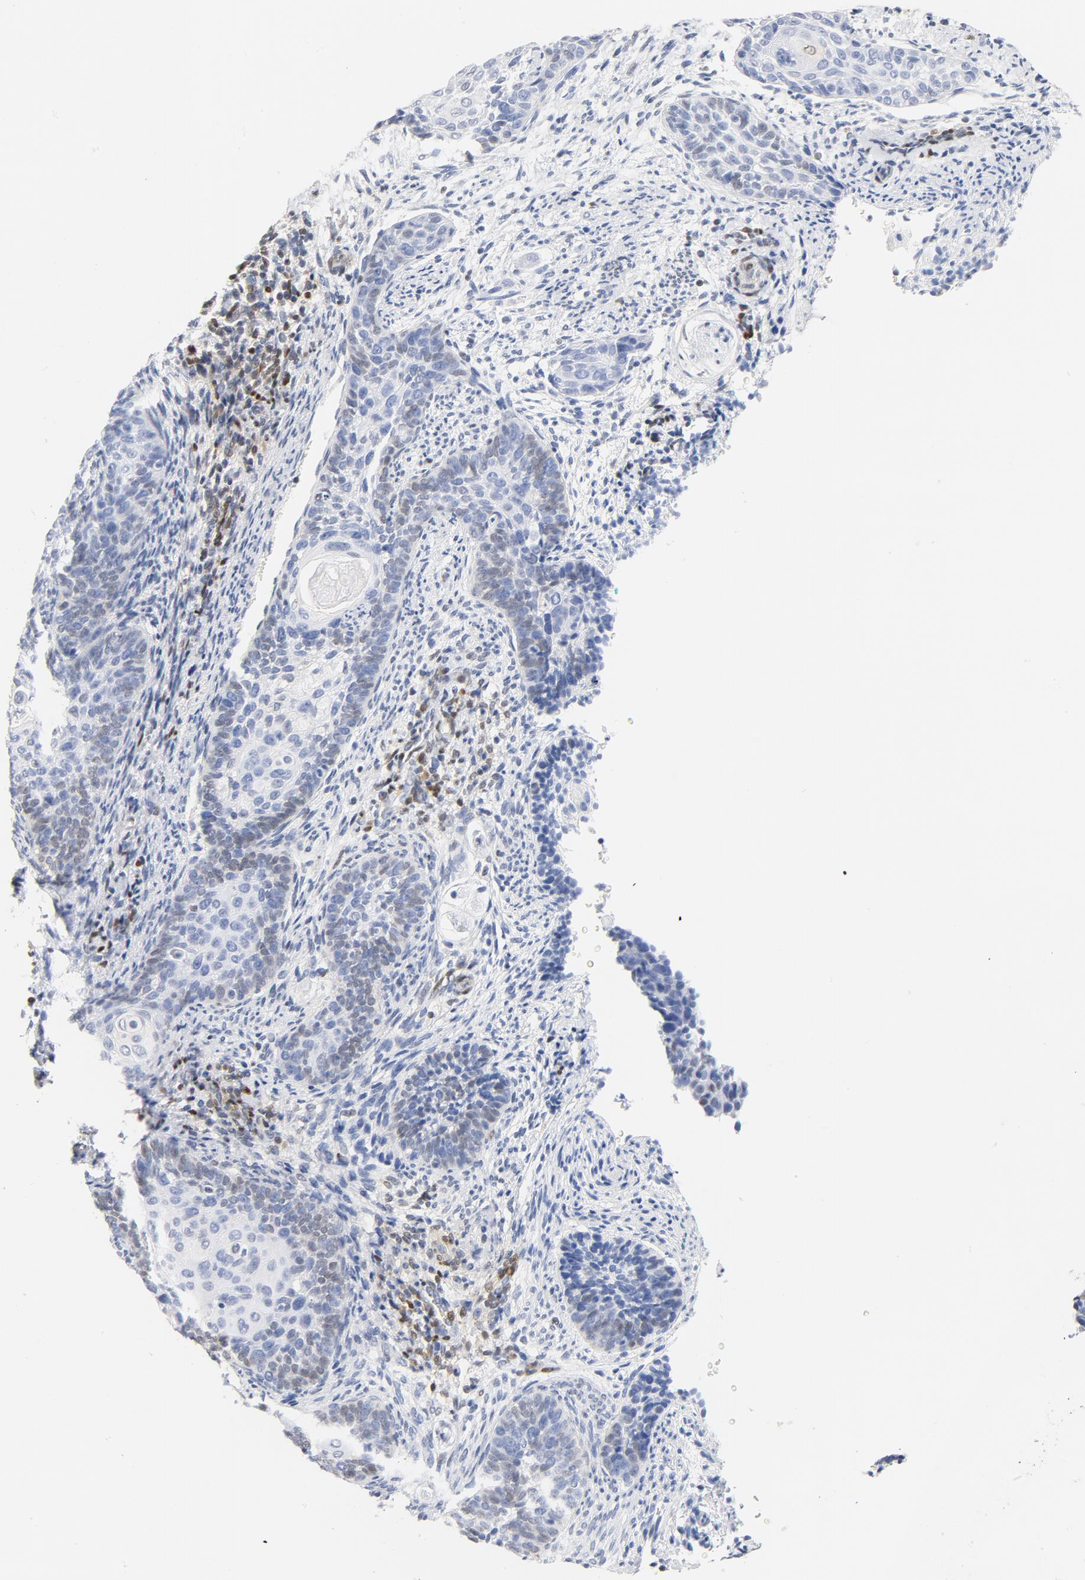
{"staining": {"intensity": "weak", "quantity": "<25%", "location": "nuclear"}, "tissue": "cervical cancer", "cell_type": "Tumor cells", "image_type": "cancer", "snomed": [{"axis": "morphology", "description": "Squamous cell carcinoma, NOS"}, {"axis": "topography", "description": "Cervix"}], "caption": "Immunohistochemistry (IHC) histopathology image of cervical cancer (squamous cell carcinoma) stained for a protein (brown), which displays no positivity in tumor cells.", "gene": "CDKN1B", "patient": {"sex": "female", "age": 33}}